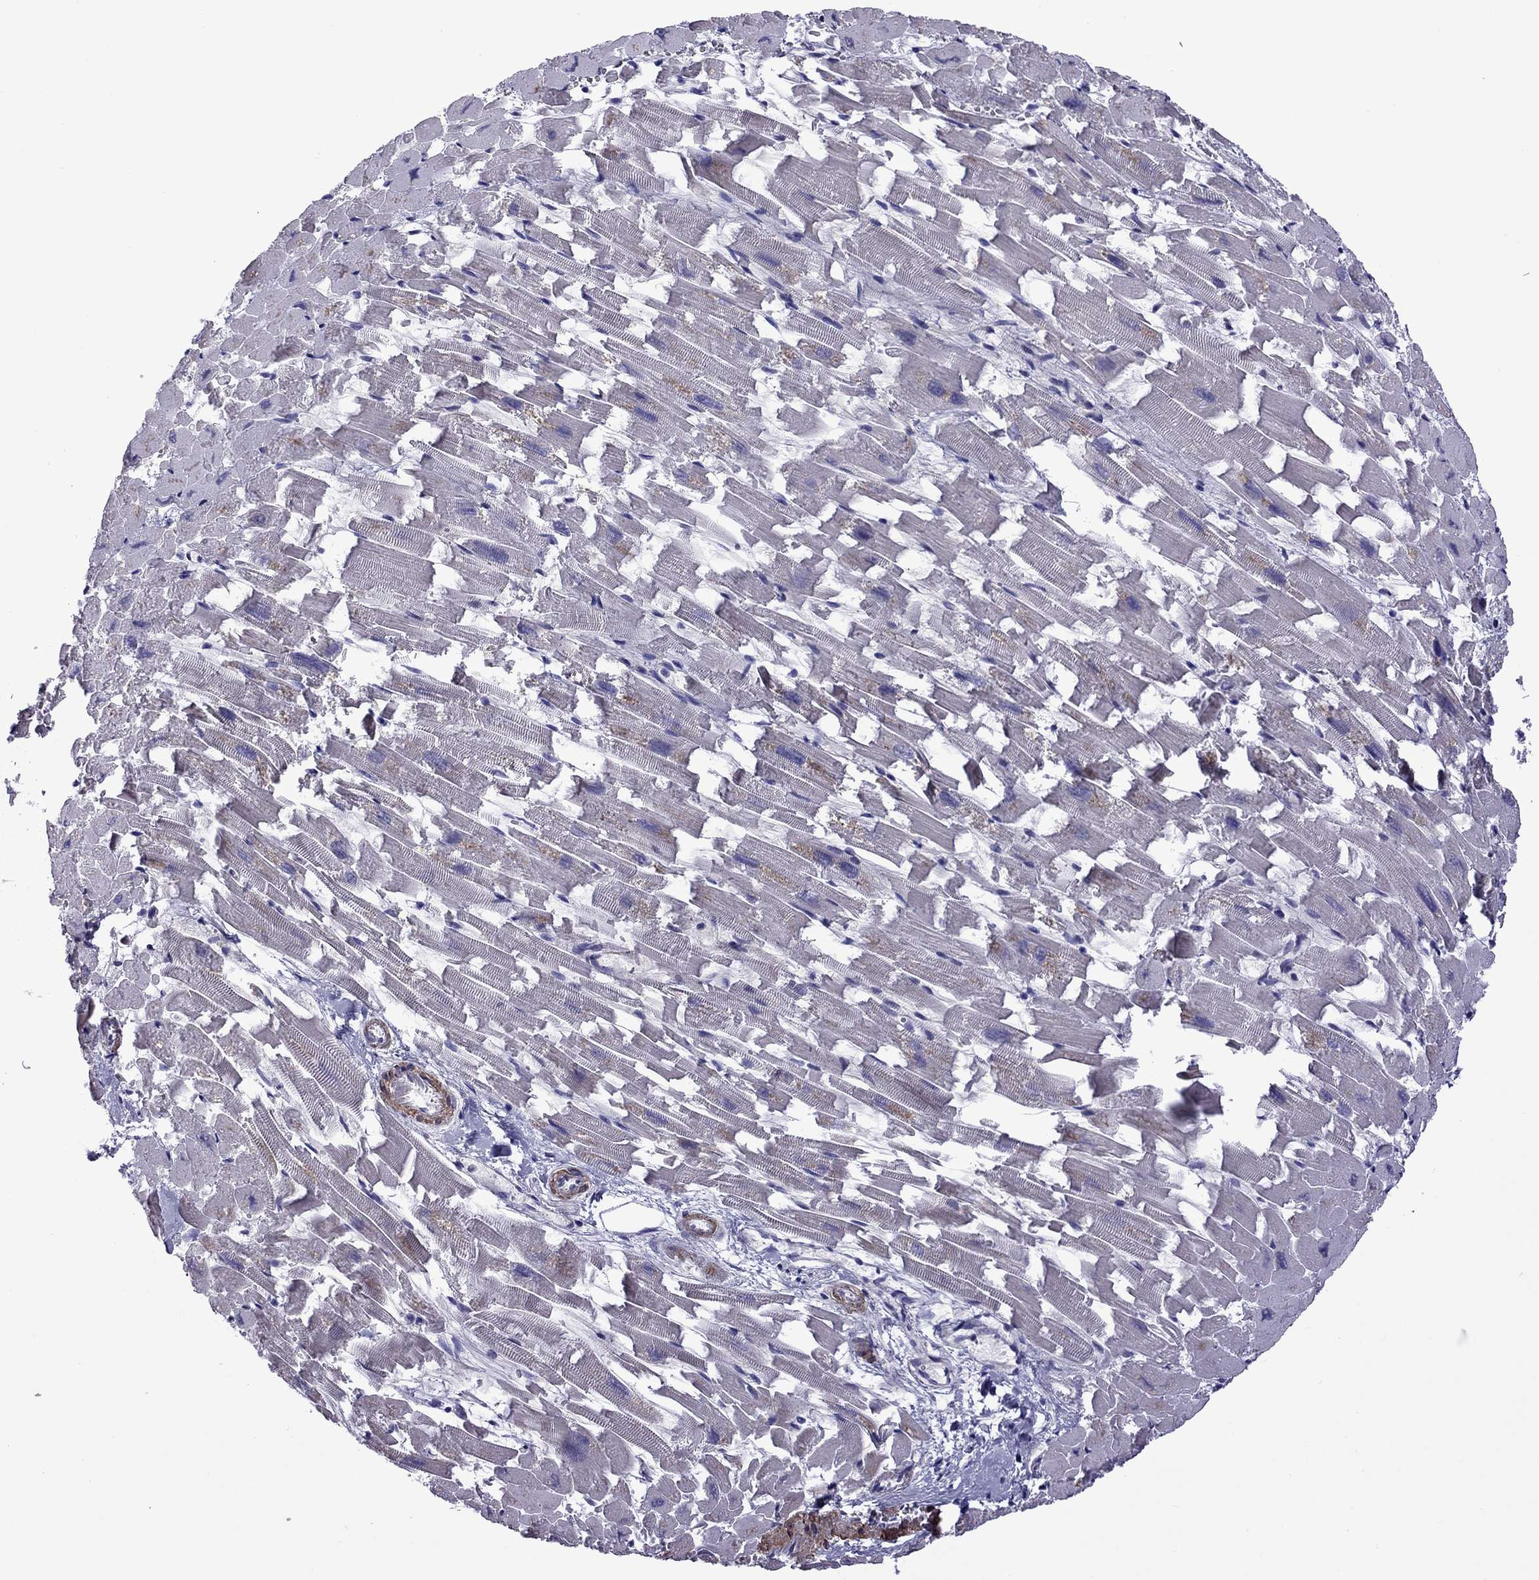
{"staining": {"intensity": "negative", "quantity": "none", "location": "none"}, "tissue": "heart muscle", "cell_type": "Cardiomyocytes", "image_type": "normal", "snomed": [{"axis": "morphology", "description": "Normal tissue, NOS"}, {"axis": "topography", "description": "Heart"}], "caption": "This photomicrograph is of unremarkable heart muscle stained with immunohistochemistry to label a protein in brown with the nuclei are counter-stained blue. There is no expression in cardiomyocytes.", "gene": "CHRNA5", "patient": {"sex": "female", "age": 64}}